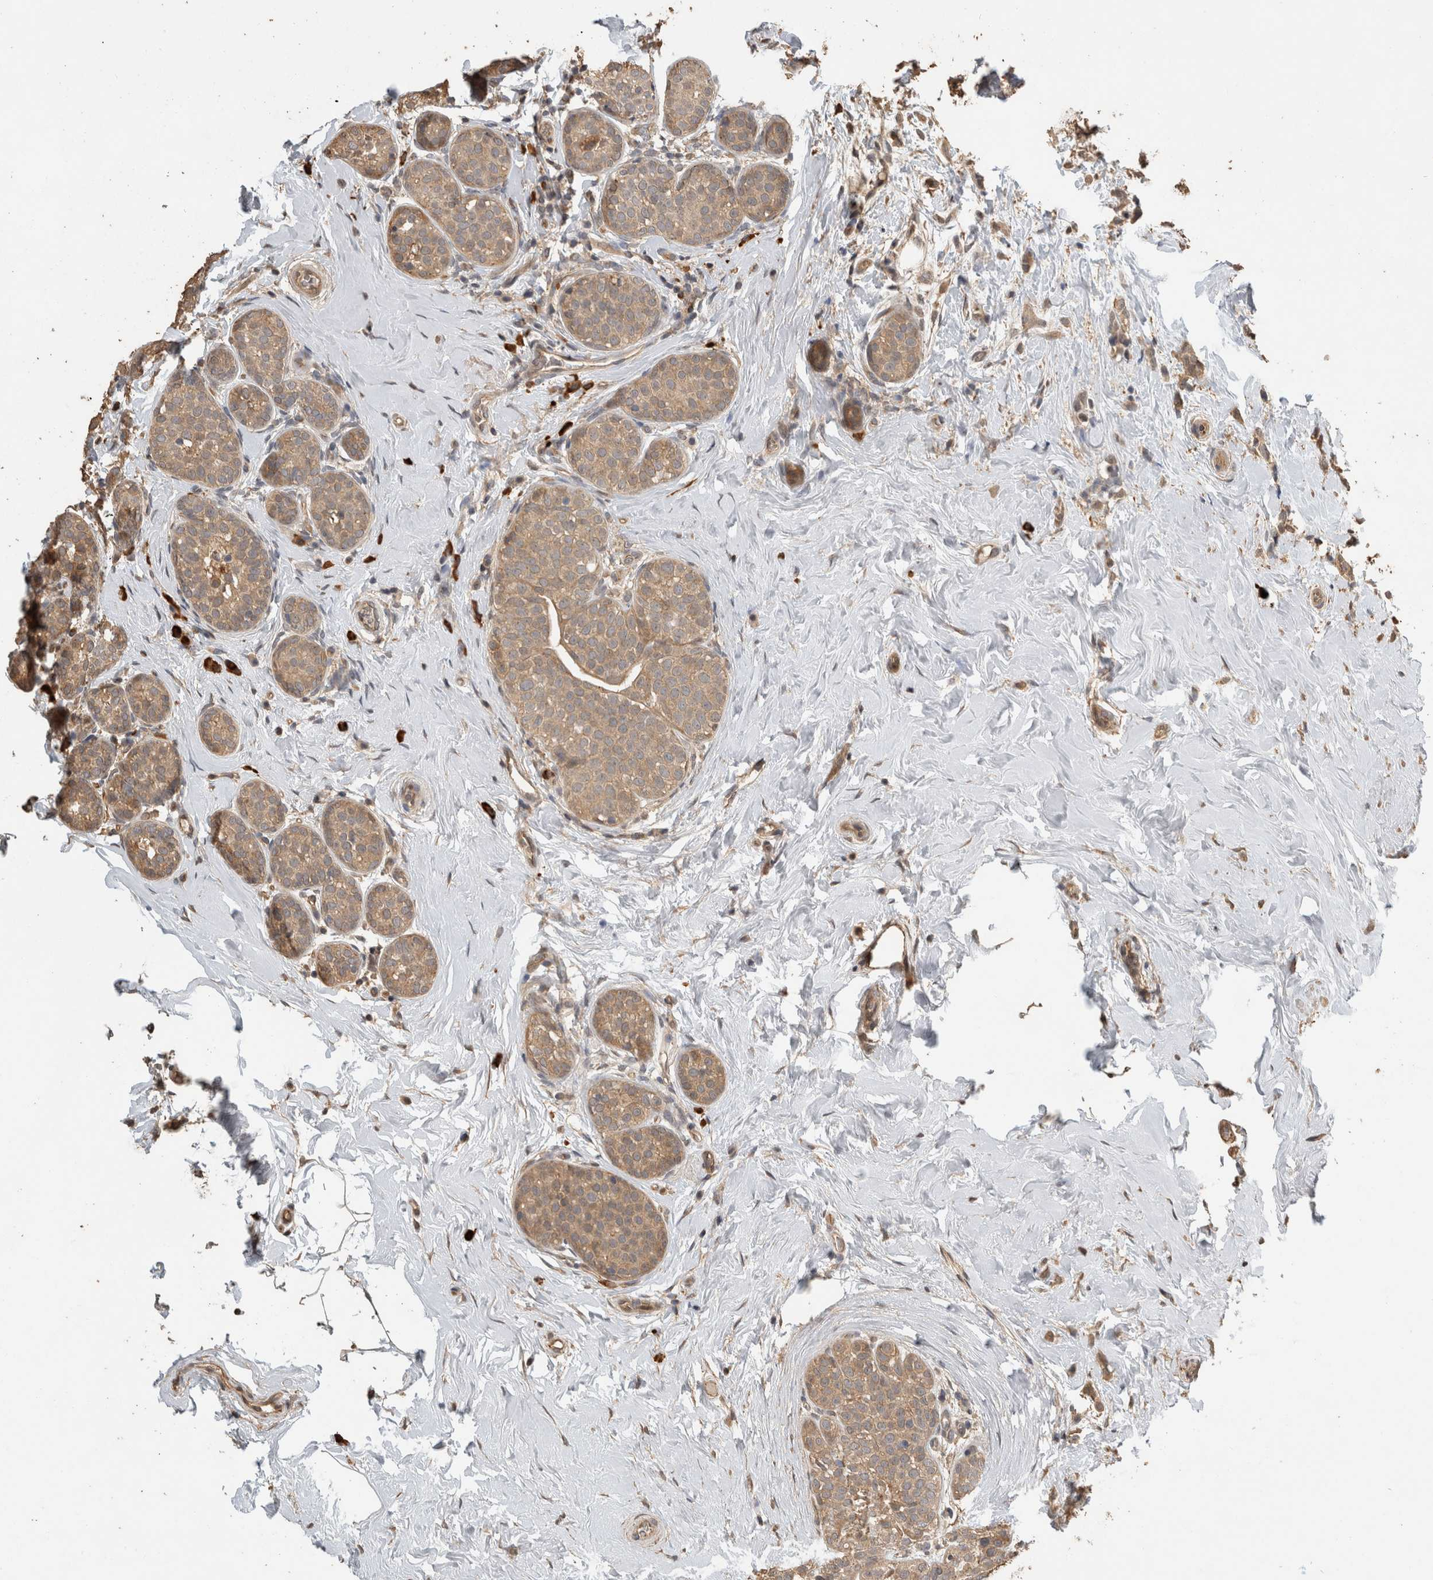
{"staining": {"intensity": "weak", "quantity": ">75%", "location": "cytoplasmic/membranous"}, "tissue": "breast cancer", "cell_type": "Tumor cells", "image_type": "cancer", "snomed": [{"axis": "morphology", "description": "Lobular carcinoma, in situ"}, {"axis": "morphology", "description": "Lobular carcinoma"}, {"axis": "topography", "description": "Breast"}], "caption": "Protein staining by immunohistochemistry shows weak cytoplasmic/membranous staining in approximately >75% of tumor cells in lobular carcinoma in situ (breast). (DAB (3,3'-diaminobenzidine) IHC, brown staining for protein, blue staining for nuclei).", "gene": "RHPN1", "patient": {"sex": "female", "age": 41}}